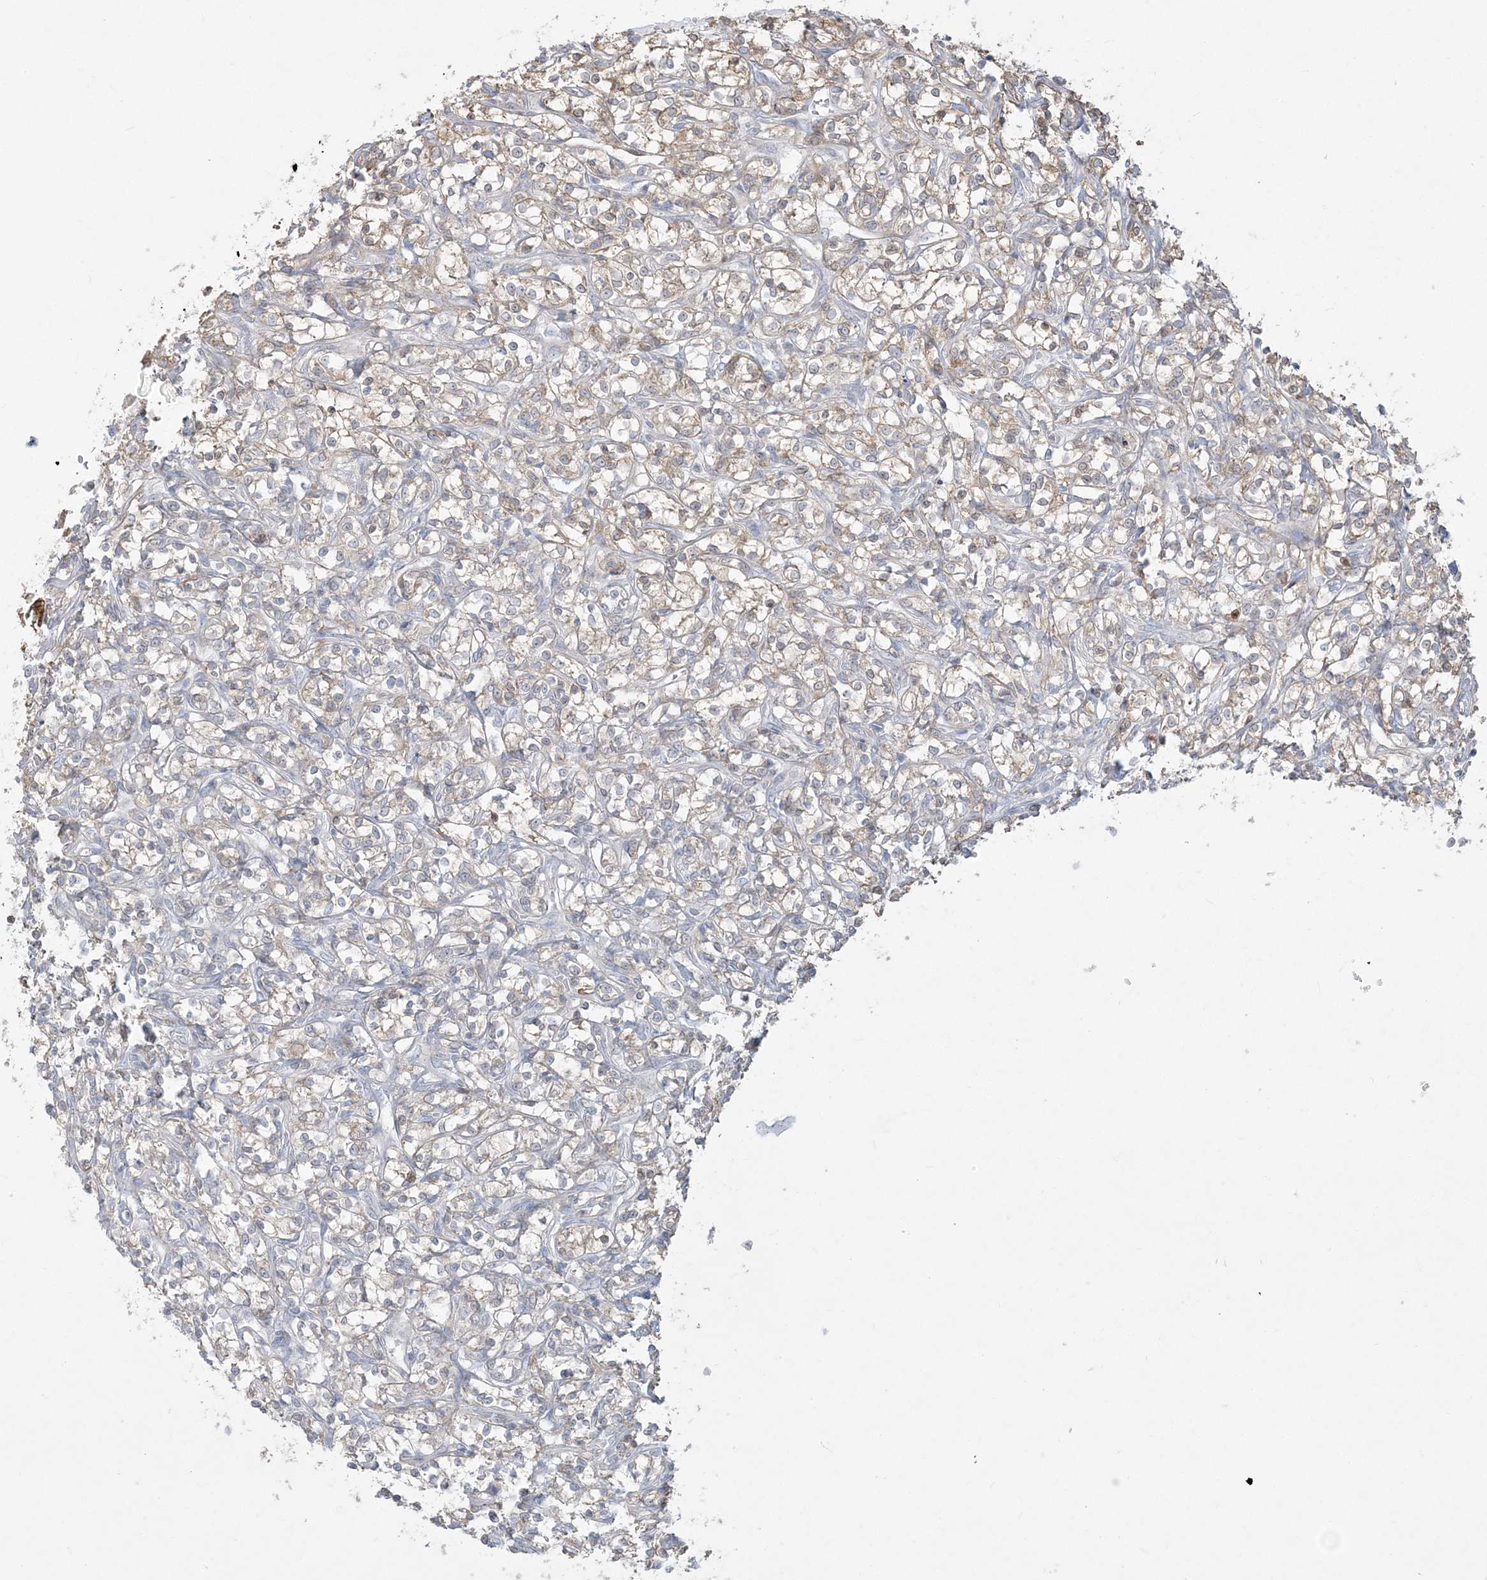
{"staining": {"intensity": "weak", "quantity": "25%-75%", "location": "cytoplasmic/membranous"}, "tissue": "renal cancer", "cell_type": "Tumor cells", "image_type": "cancer", "snomed": [{"axis": "morphology", "description": "Adenocarcinoma, NOS"}, {"axis": "topography", "description": "Kidney"}], "caption": "Approximately 25%-75% of tumor cells in adenocarcinoma (renal) exhibit weak cytoplasmic/membranous protein staining as visualized by brown immunohistochemical staining.", "gene": "ZC3H6", "patient": {"sex": "female", "age": 69}}